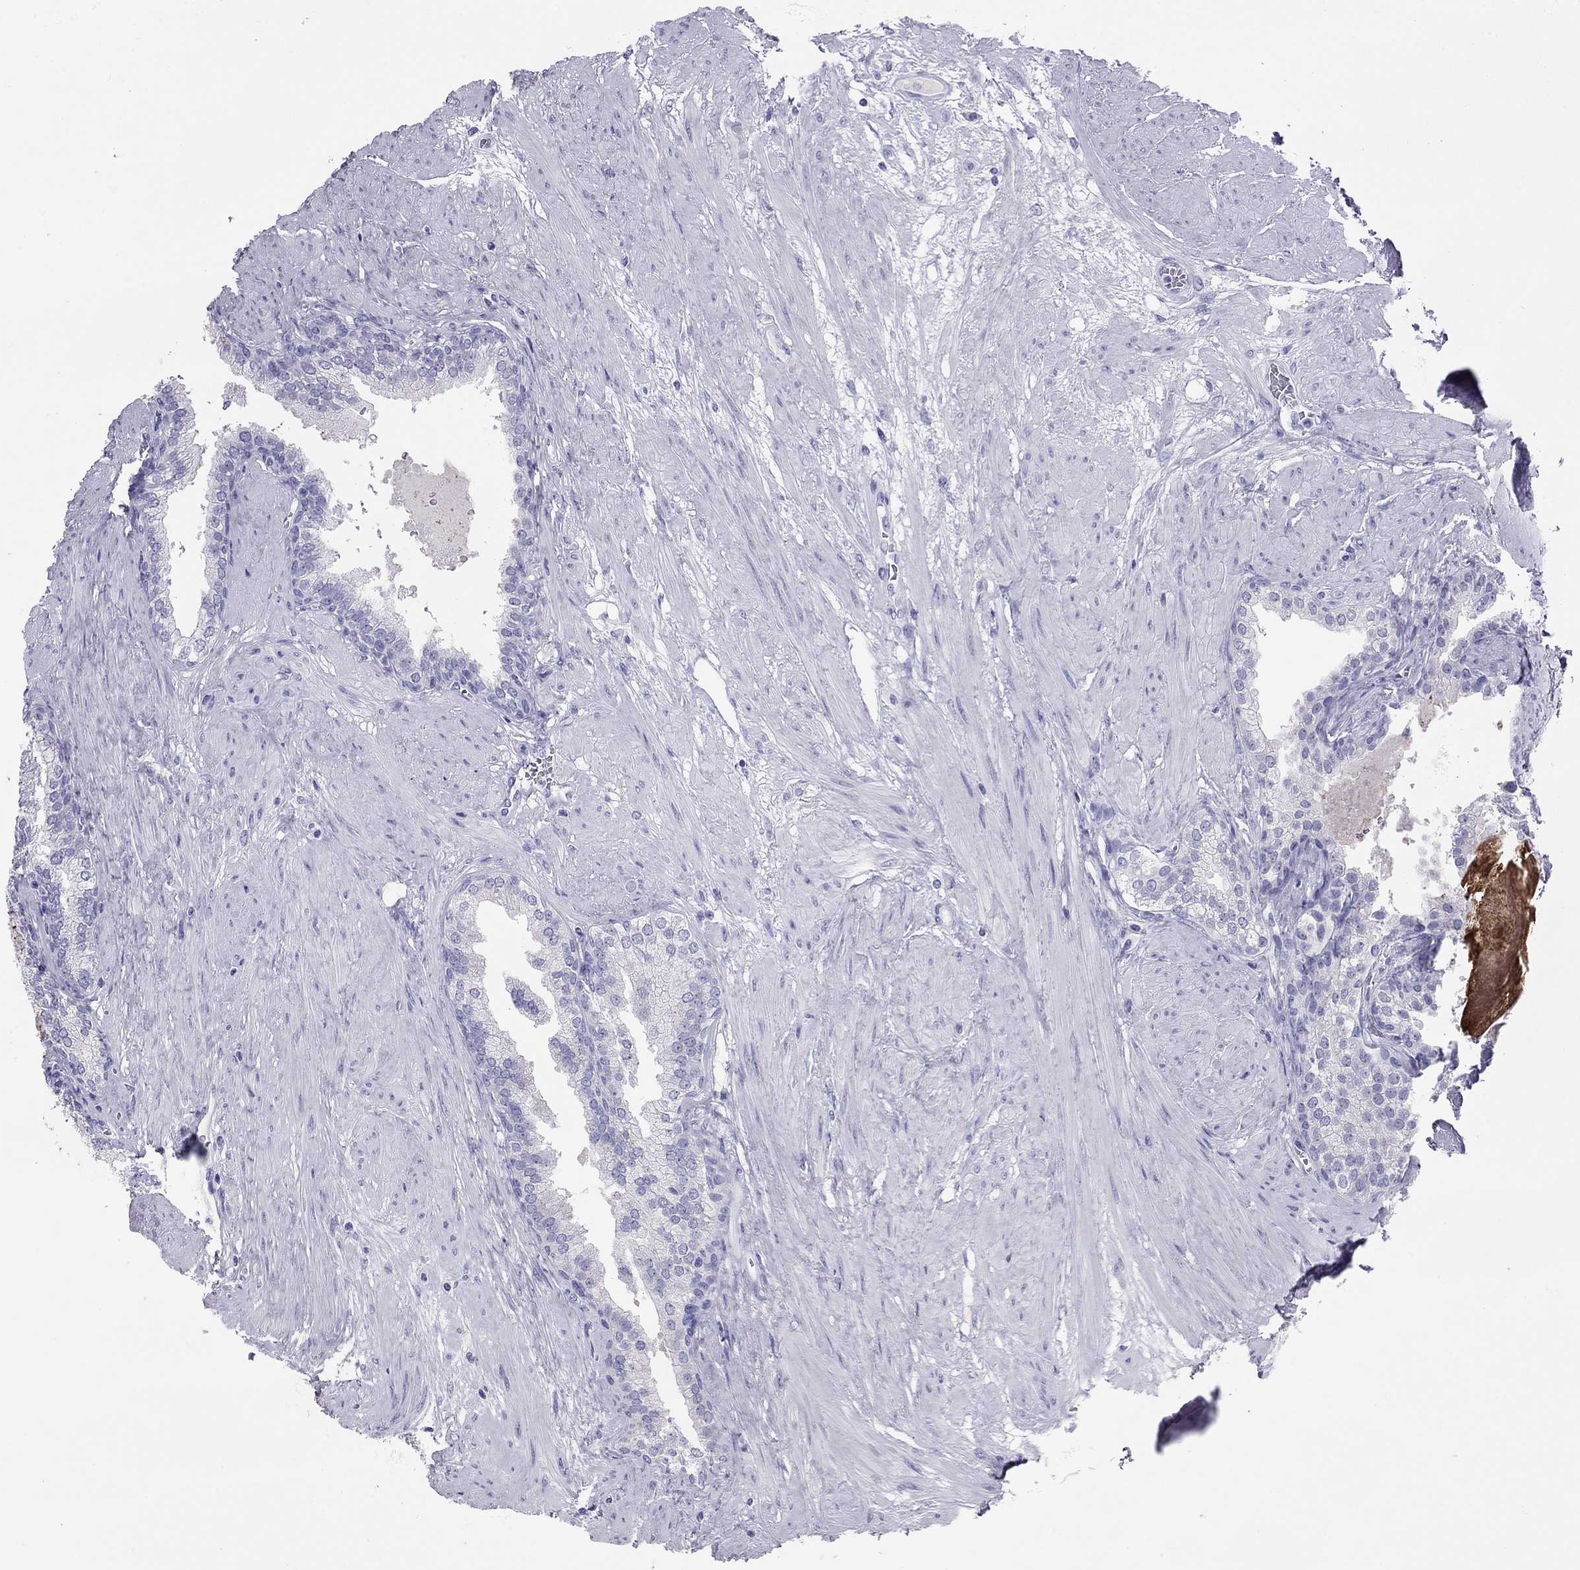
{"staining": {"intensity": "negative", "quantity": "none", "location": "none"}, "tissue": "prostate cancer", "cell_type": "Tumor cells", "image_type": "cancer", "snomed": [{"axis": "morphology", "description": "Adenocarcinoma, NOS"}, {"axis": "topography", "description": "Prostate"}], "caption": "The micrograph demonstrates no staining of tumor cells in prostate adenocarcinoma.", "gene": "ODF4", "patient": {"sex": "male", "age": 69}}